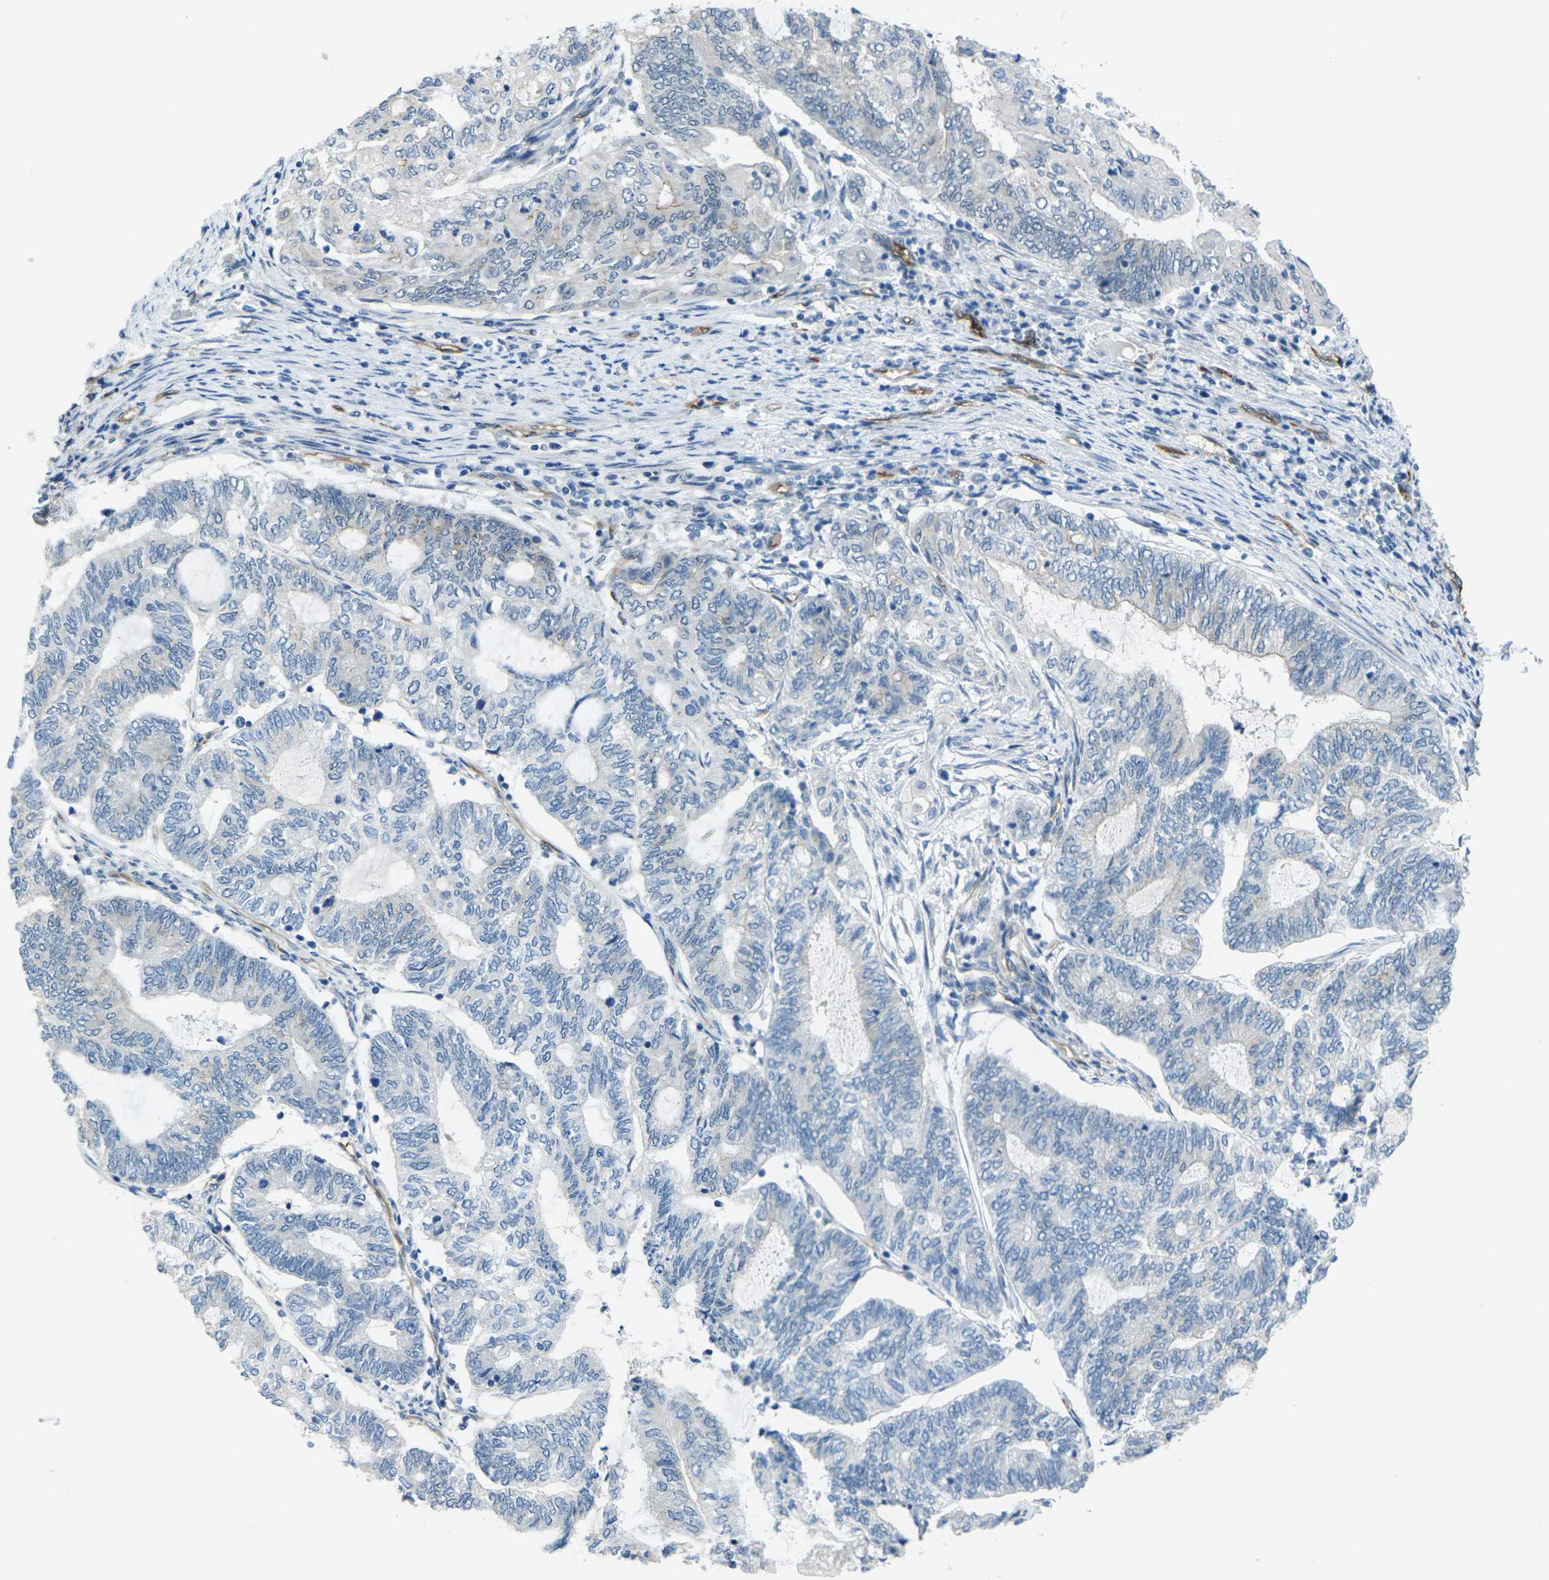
{"staining": {"intensity": "negative", "quantity": "none", "location": "none"}, "tissue": "endometrial cancer", "cell_type": "Tumor cells", "image_type": "cancer", "snomed": [{"axis": "morphology", "description": "Adenocarcinoma, NOS"}, {"axis": "topography", "description": "Uterus"}, {"axis": "topography", "description": "Endometrium"}], "caption": "High magnification brightfield microscopy of adenocarcinoma (endometrial) stained with DAB (brown) and counterstained with hematoxylin (blue): tumor cells show no significant staining.", "gene": "HSPA12B", "patient": {"sex": "female", "age": 70}}